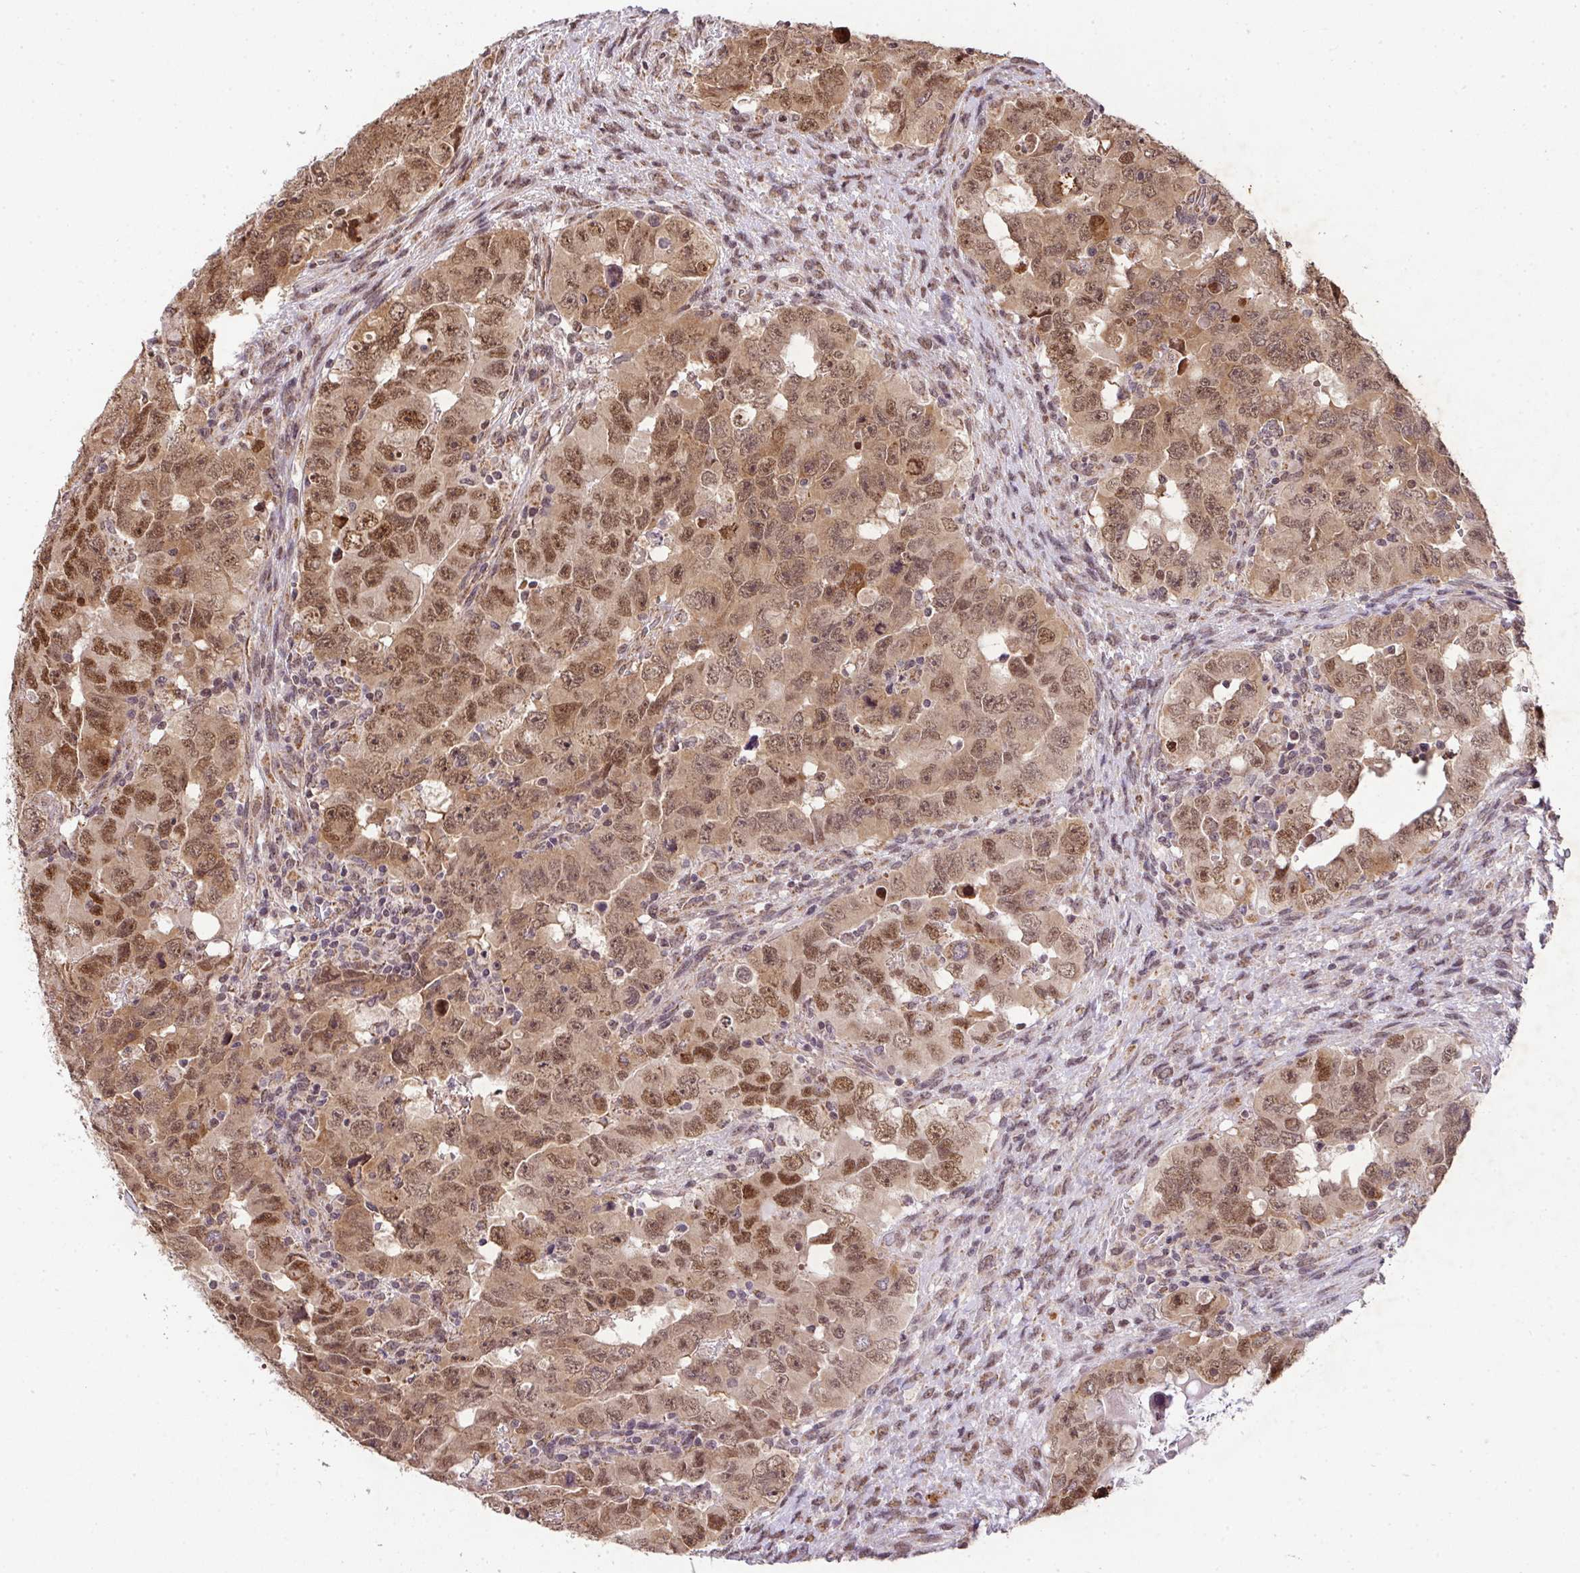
{"staining": {"intensity": "moderate", "quantity": ">75%", "location": "cytoplasmic/membranous,nuclear"}, "tissue": "testis cancer", "cell_type": "Tumor cells", "image_type": "cancer", "snomed": [{"axis": "morphology", "description": "Carcinoma, Embryonal, NOS"}, {"axis": "topography", "description": "Testis"}], "caption": "Protein expression analysis of human testis cancer reveals moderate cytoplasmic/membranous and nuclear positivity in approximately >75% of tumor cells.", "gene": "PLK1", "patient": {"sex": "male", "age": 24}}